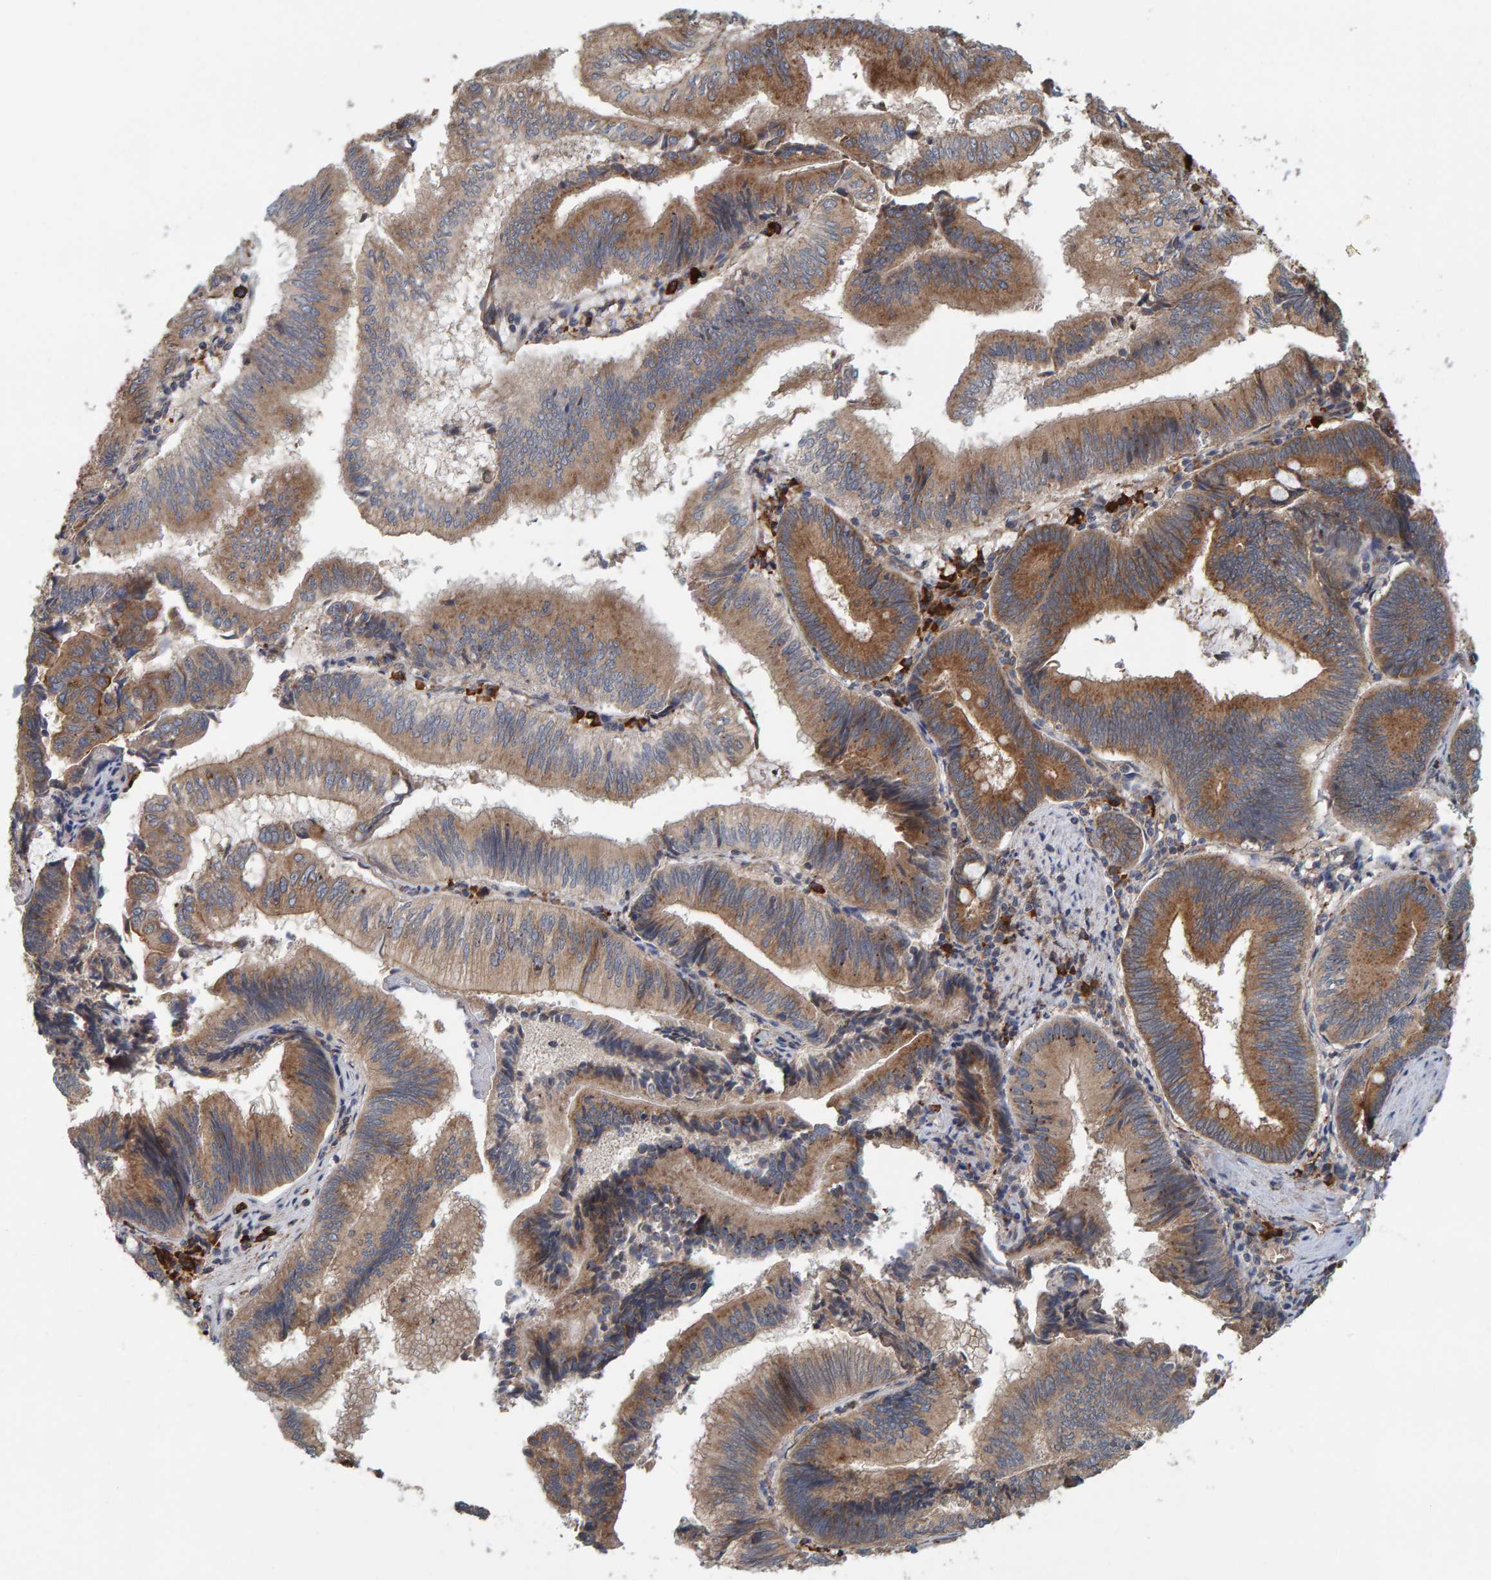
{"staining": {"intensity": "moderate", "quantity": ">75%", "location": "cytoplasmic/membranous"}, "tissue": "pancreatic cancer", "cell_type": "Tumor cells", "image_type": "cancer", "snomed": [{"axis": "morphology", "description": "Adenocarcinoma, NOS"}, {"axis": "topography", "description": "Pancreas"}], "caption": "High-power microscopy captured an immunohistochemistry (IHC) image of adenocarcinoma (pancreatic), revealing moderate cytoplasmic/membranous staining in about >75% of tumor cells.", "gene": "BAIAP2", "patient": {"sex": "male", "age": 82}}